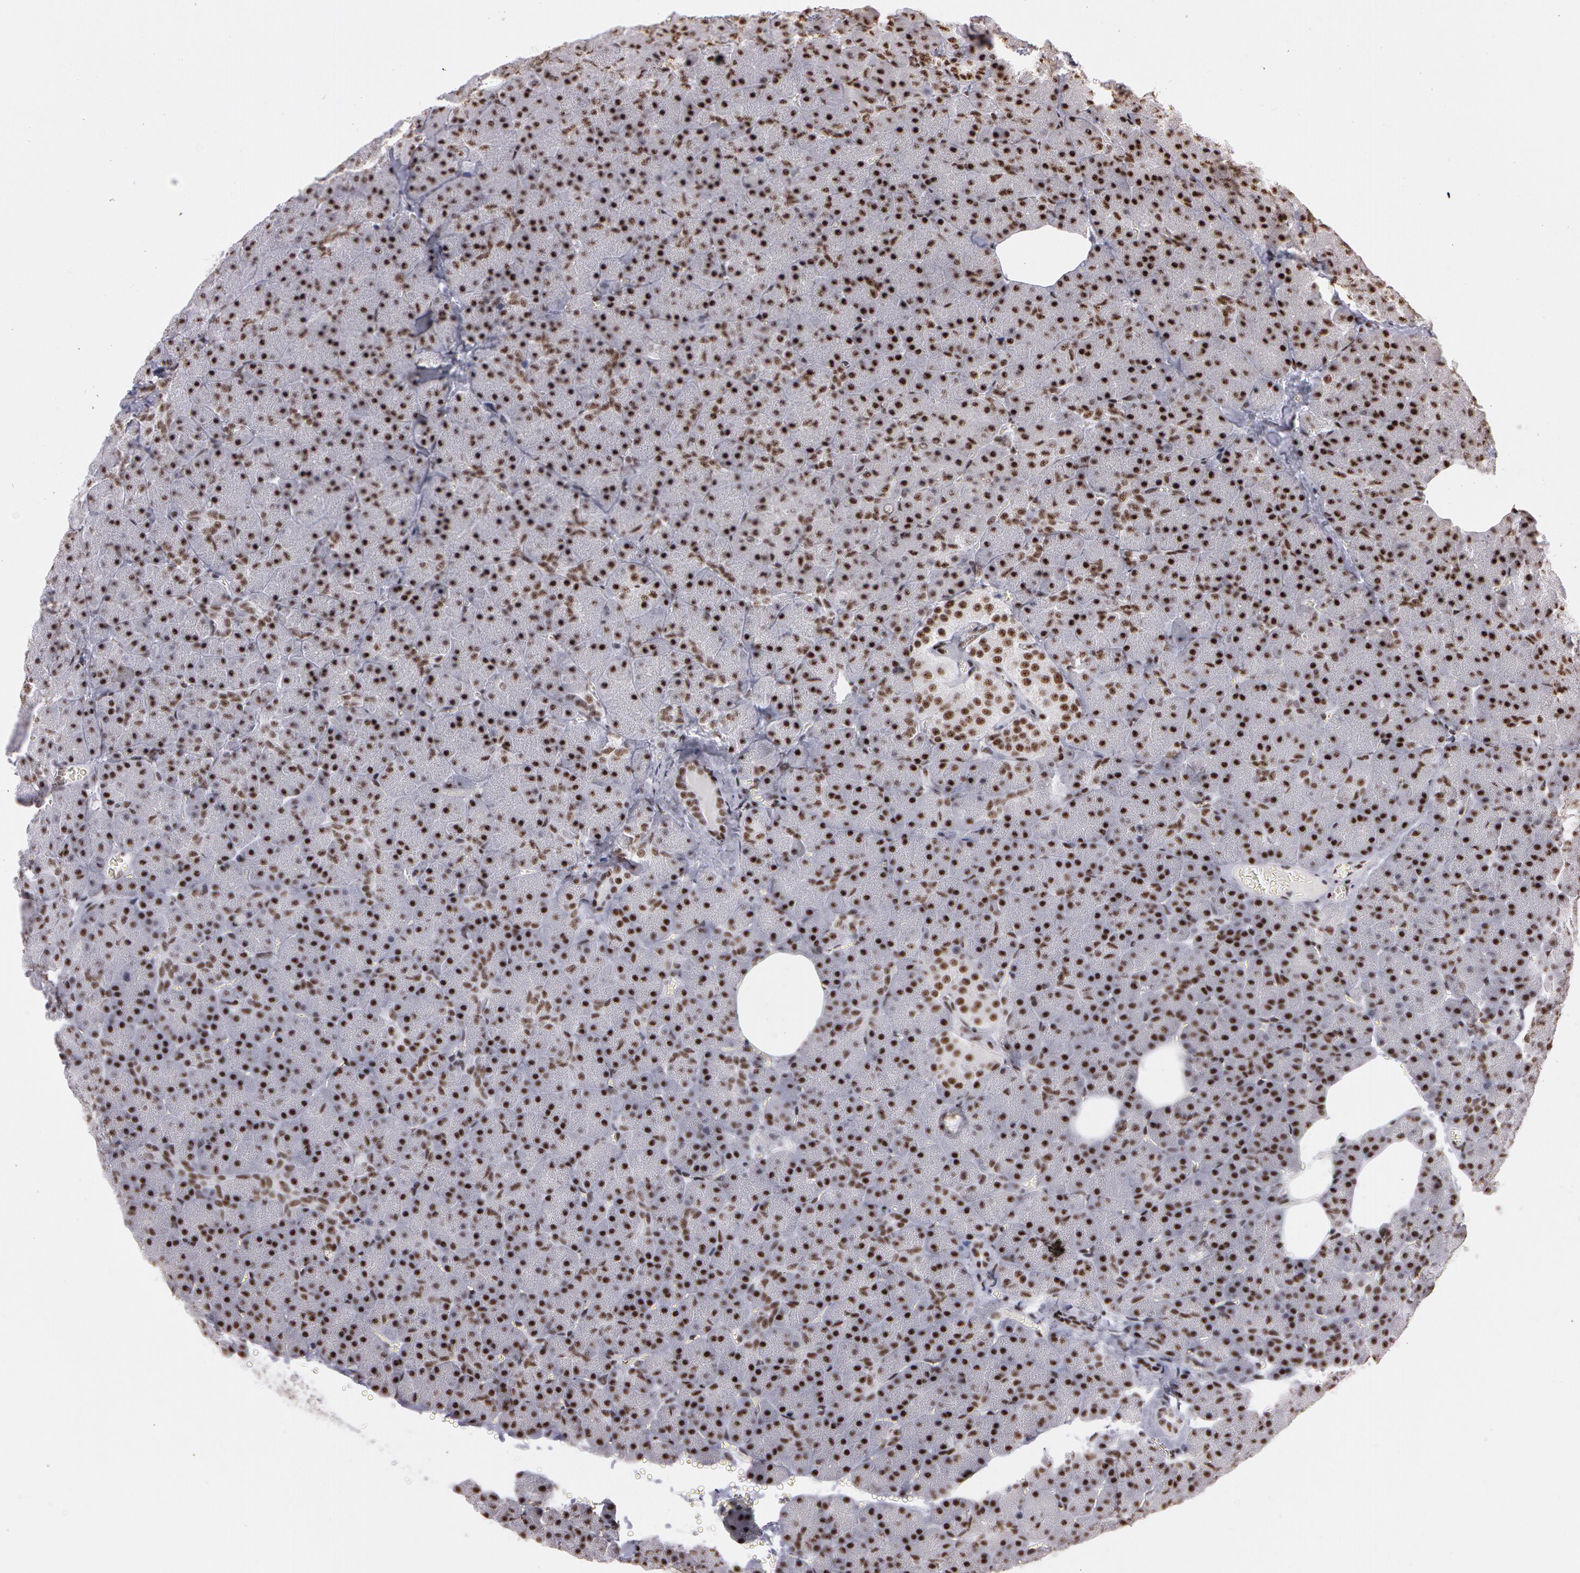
{"staining": {"intensity": "strong", "quantity": ">75%", "location": "nuclear"}, "tissue": "pancreas", "cell_type": "Exocrine glandular cells", "image_type": "normal", "snomed": [{"axis": "morphology", "description": "Normal tissue, NOS"}, {"axis": "topography", "description": "Pancreas"}], "caption": "Immunohistochemistry staining of unremarkable pancreas, which shows high levels of strong nuclear positivity in about >75% of exocrine glandular cells indicating strong nuclear protein positivity. The staining was performed using DAB (brown) for protein detection and nuclei were counterstained in hematoxylin (blue).", "gene": "PNN", "patient": {"sex": "female", "age": 35}}